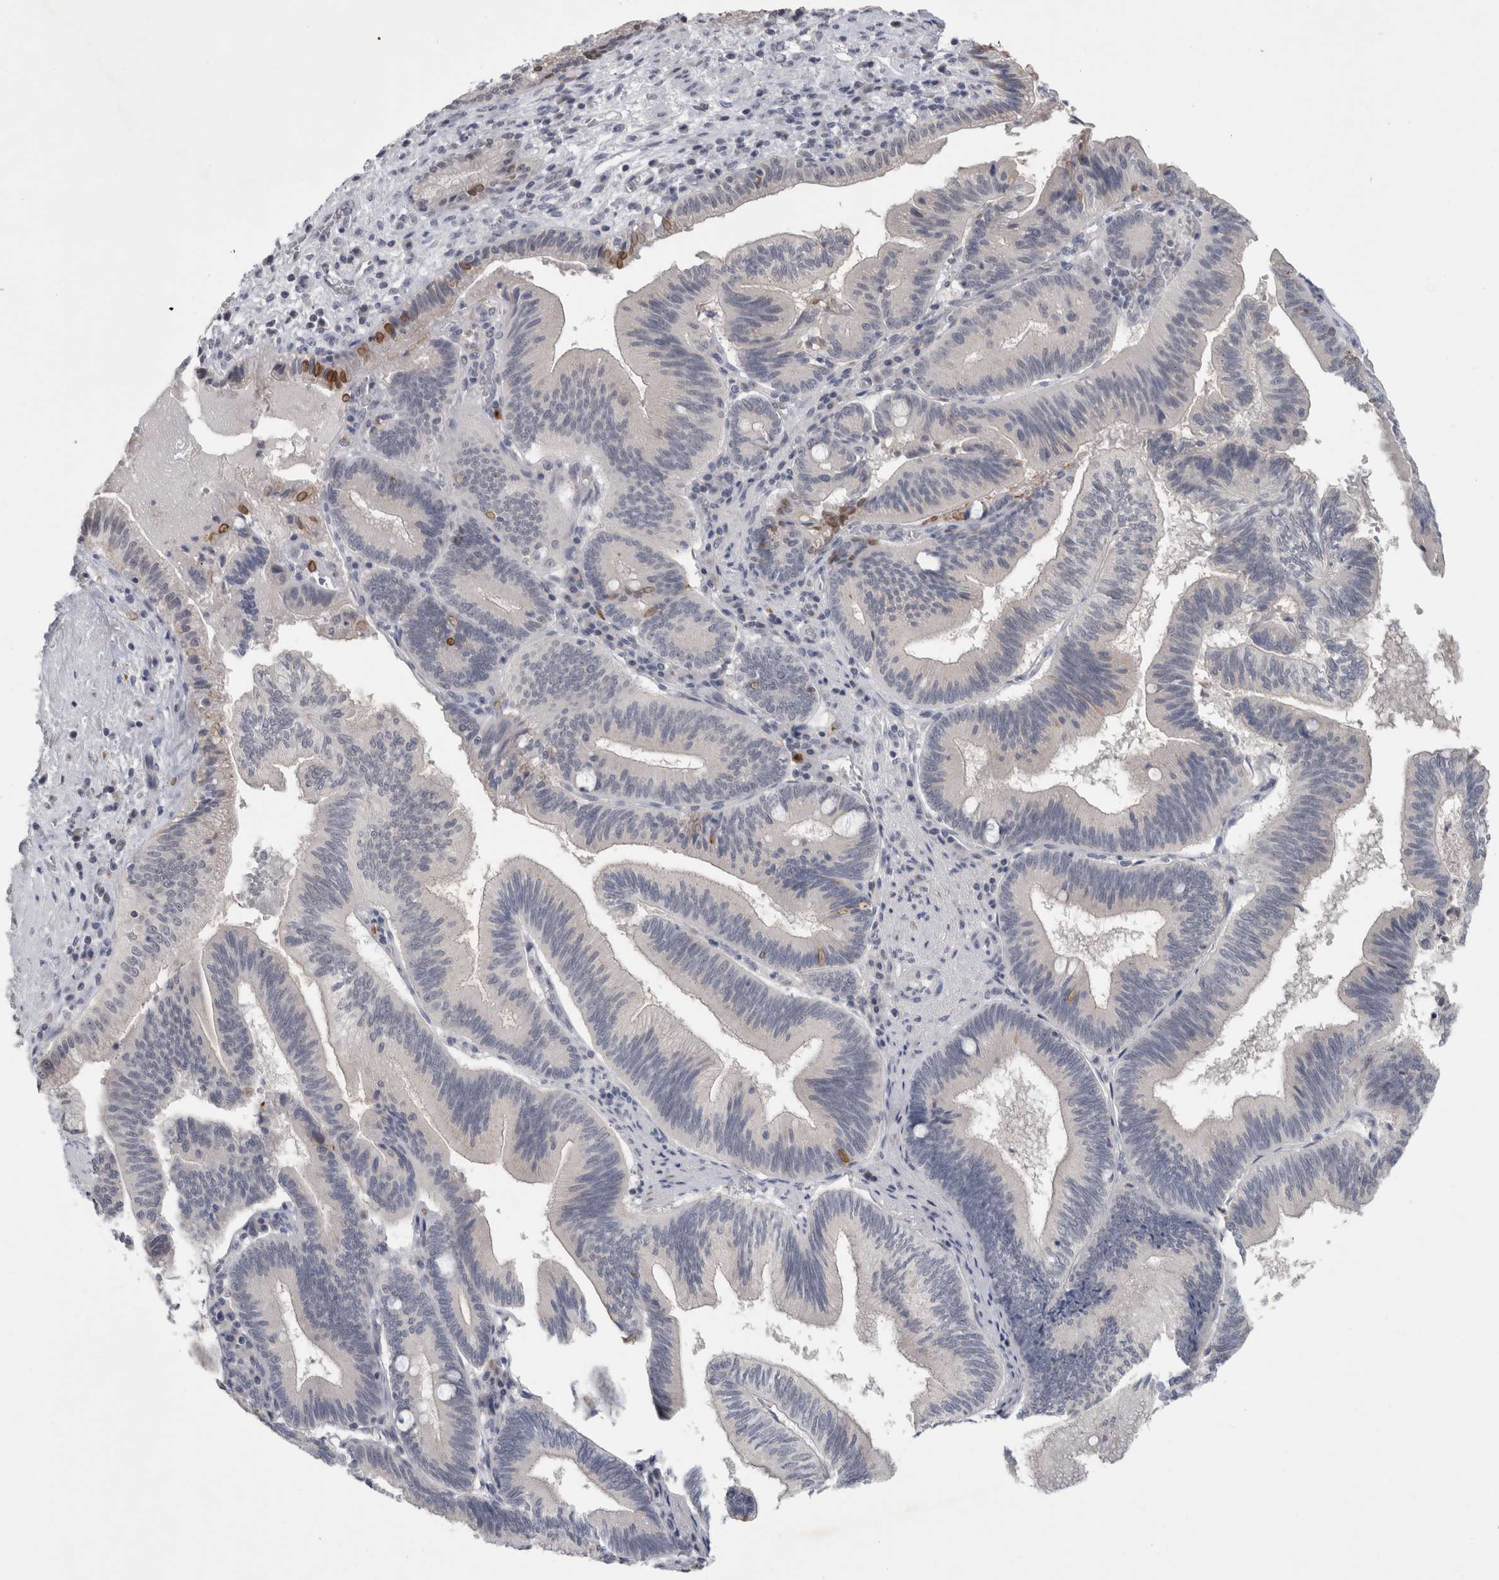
{"staining": {"intensity": "negative", "quantity": "none", "location": "none"}, "tissue": "pancreatic cancer", "cell_type": "Tumor cells", "image_type": "cancer", "snomed": [{"axis": "morphology", "description": "Adenocarcinoma, NOS"}, {"axis": "topography", "description": "Pancreas"}], "caption": "Immunohistochemistry micrograph of neoplastic tissue: pancreatic cancer stained with DAB (3,3'-diaminobenzidine) exhibits no significant protein positivity in tumor cells.", "gene": "NIPA1", "patient": {"sex": "male", "age": 82}}